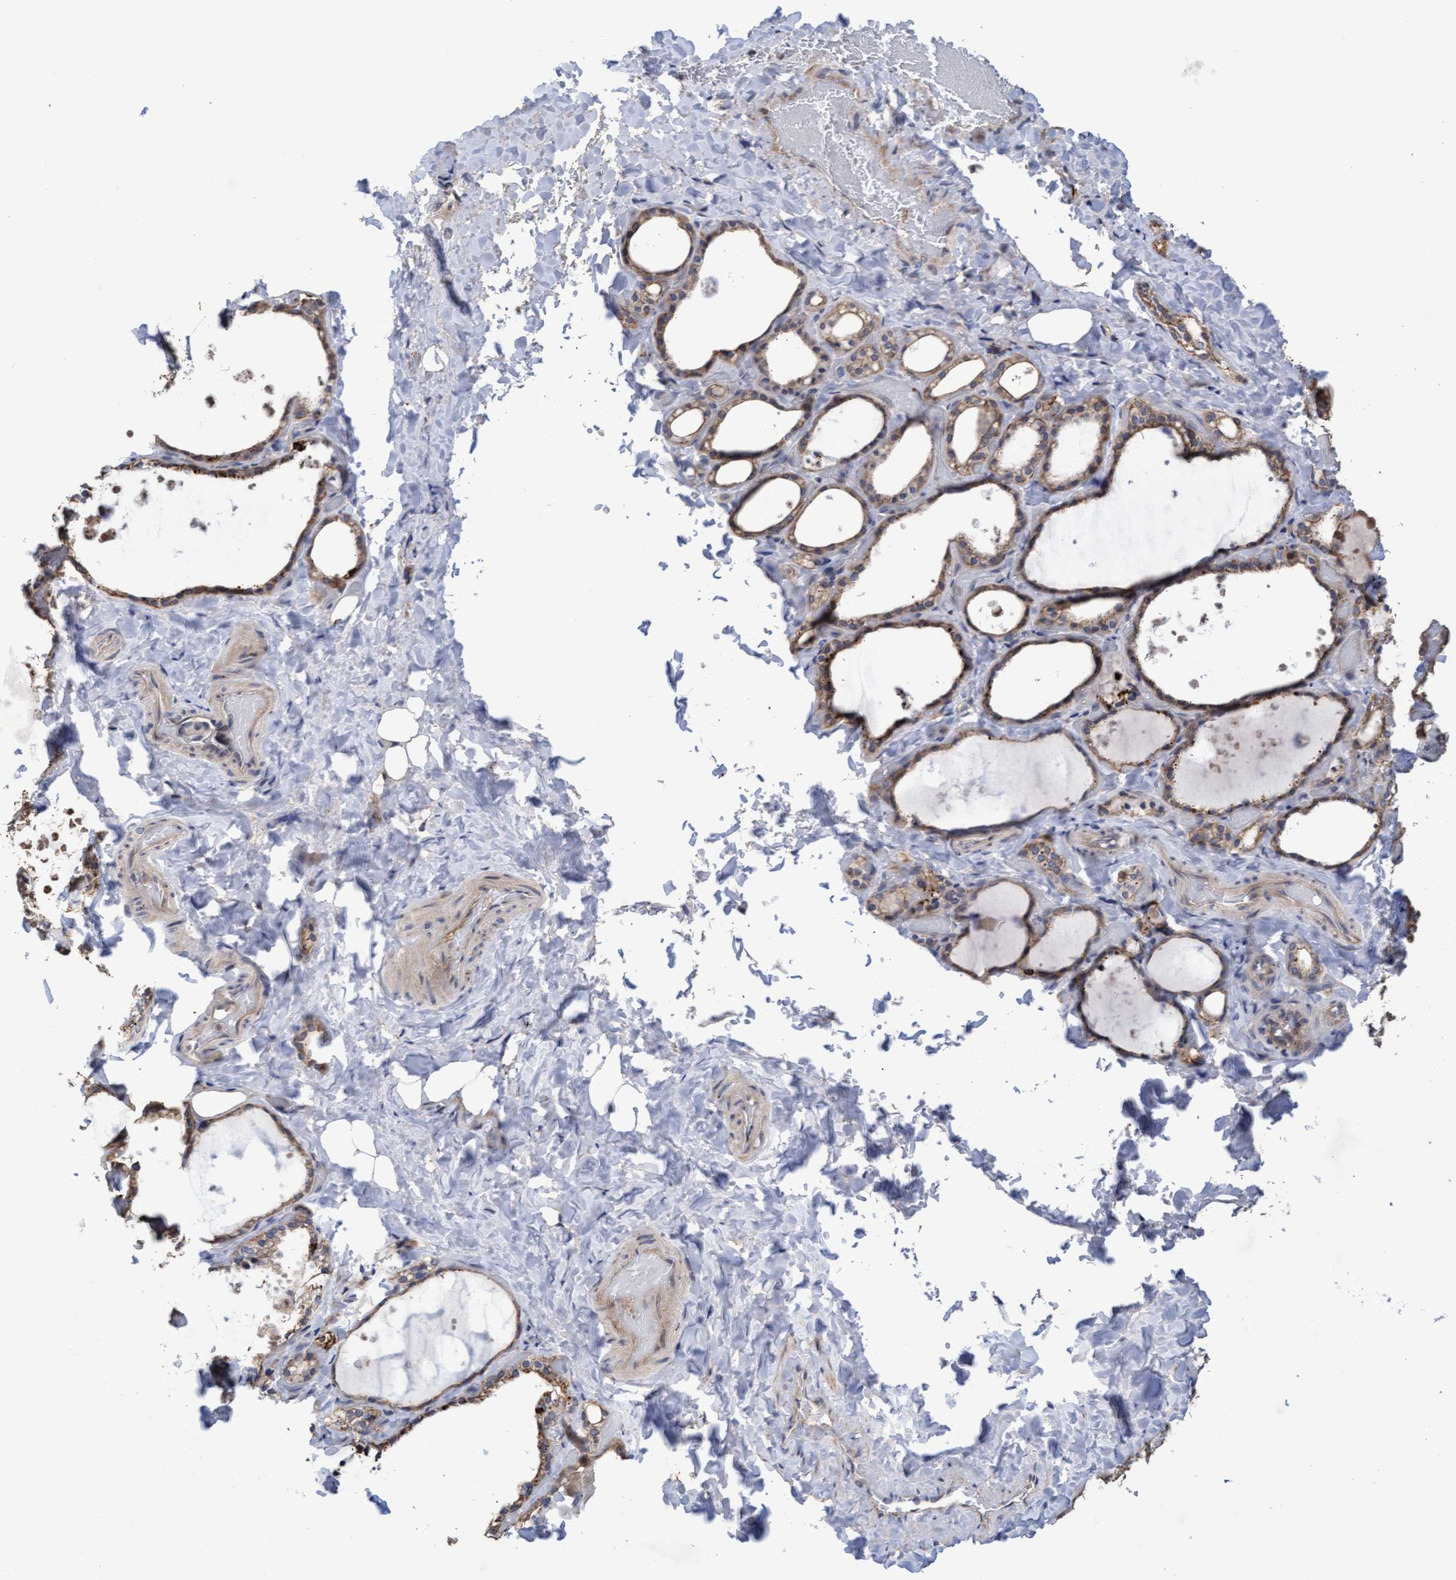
{"staining": {"intensity": "weak", "quantity": ">75%", "location": "cytoplasmic/membranous"}, "tissue": "thyroid gland", "cell_type": "Glandular cells", "image_type": "normal", "snomed": [{"axis": "morphology", "description": "Normal tissue, NOS"}, {"axis": "topography", "description": "Thyroid gland"}], "caption": "Brown immunohistochemical staining in benign human thyroid gland reveals weak cytoplasmic/membranous positivity in about >75% of glandular cells.", "gene": "KRT24", "patient": {"sex": "female", "age": 44}}